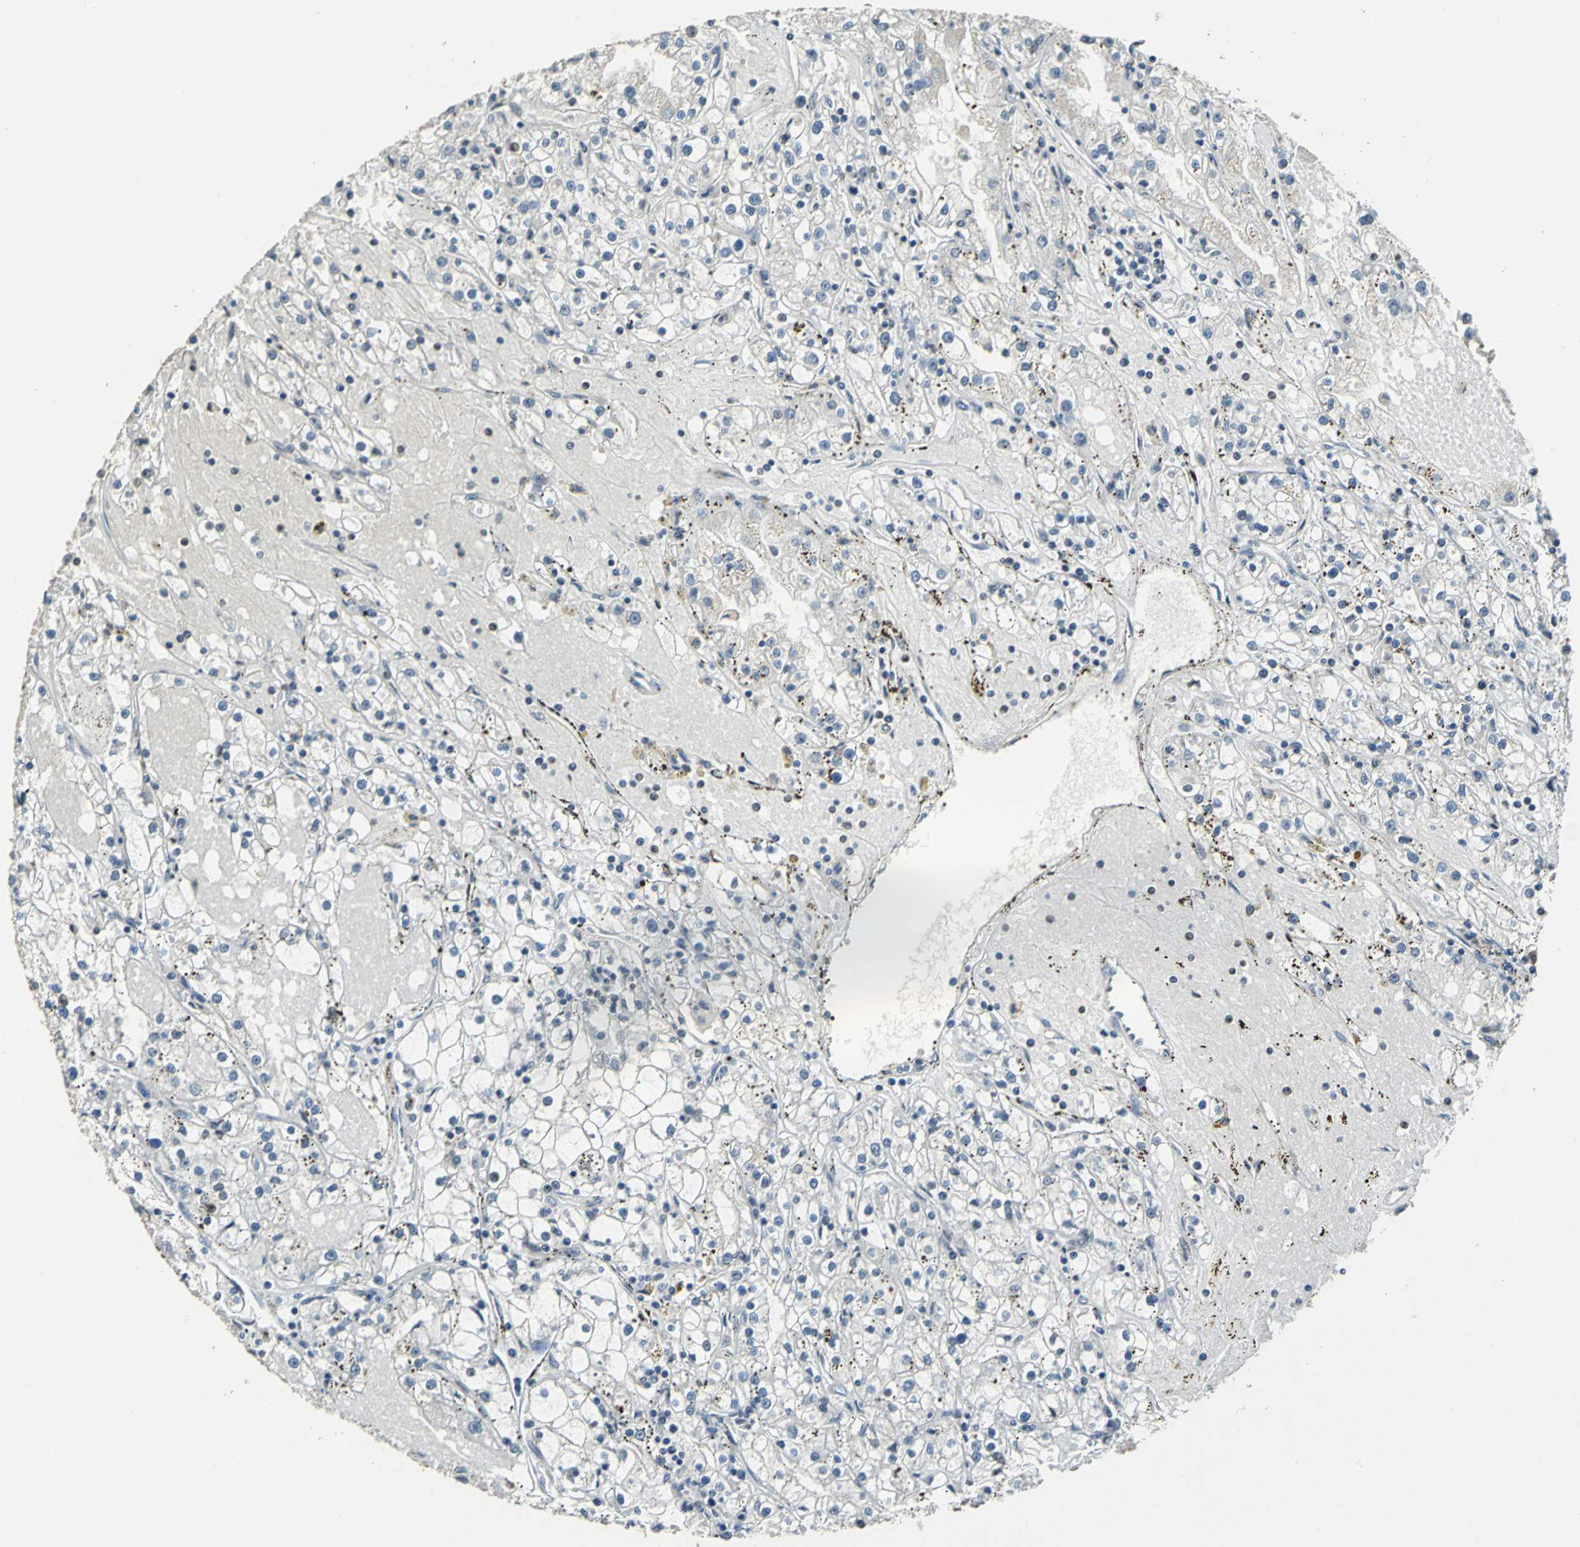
{"staining": {"intensity": "negative", "quantity": "none", "location": "none"}, "tissue": "renal cancer", "cell_type": "Tumor cells", "image_type": "cancer", "snomed": [{"axis": "morphology", "description": "Adenocarcinoma, NOS"}, {"axis": "topography", "description": "Kidney"}], "caption": "There is no significant positivity in tumor cells of renal cancer (adenocarcinoma).", "gene": "TMEM115", "patient": {"sex": "male", "age": 56}}